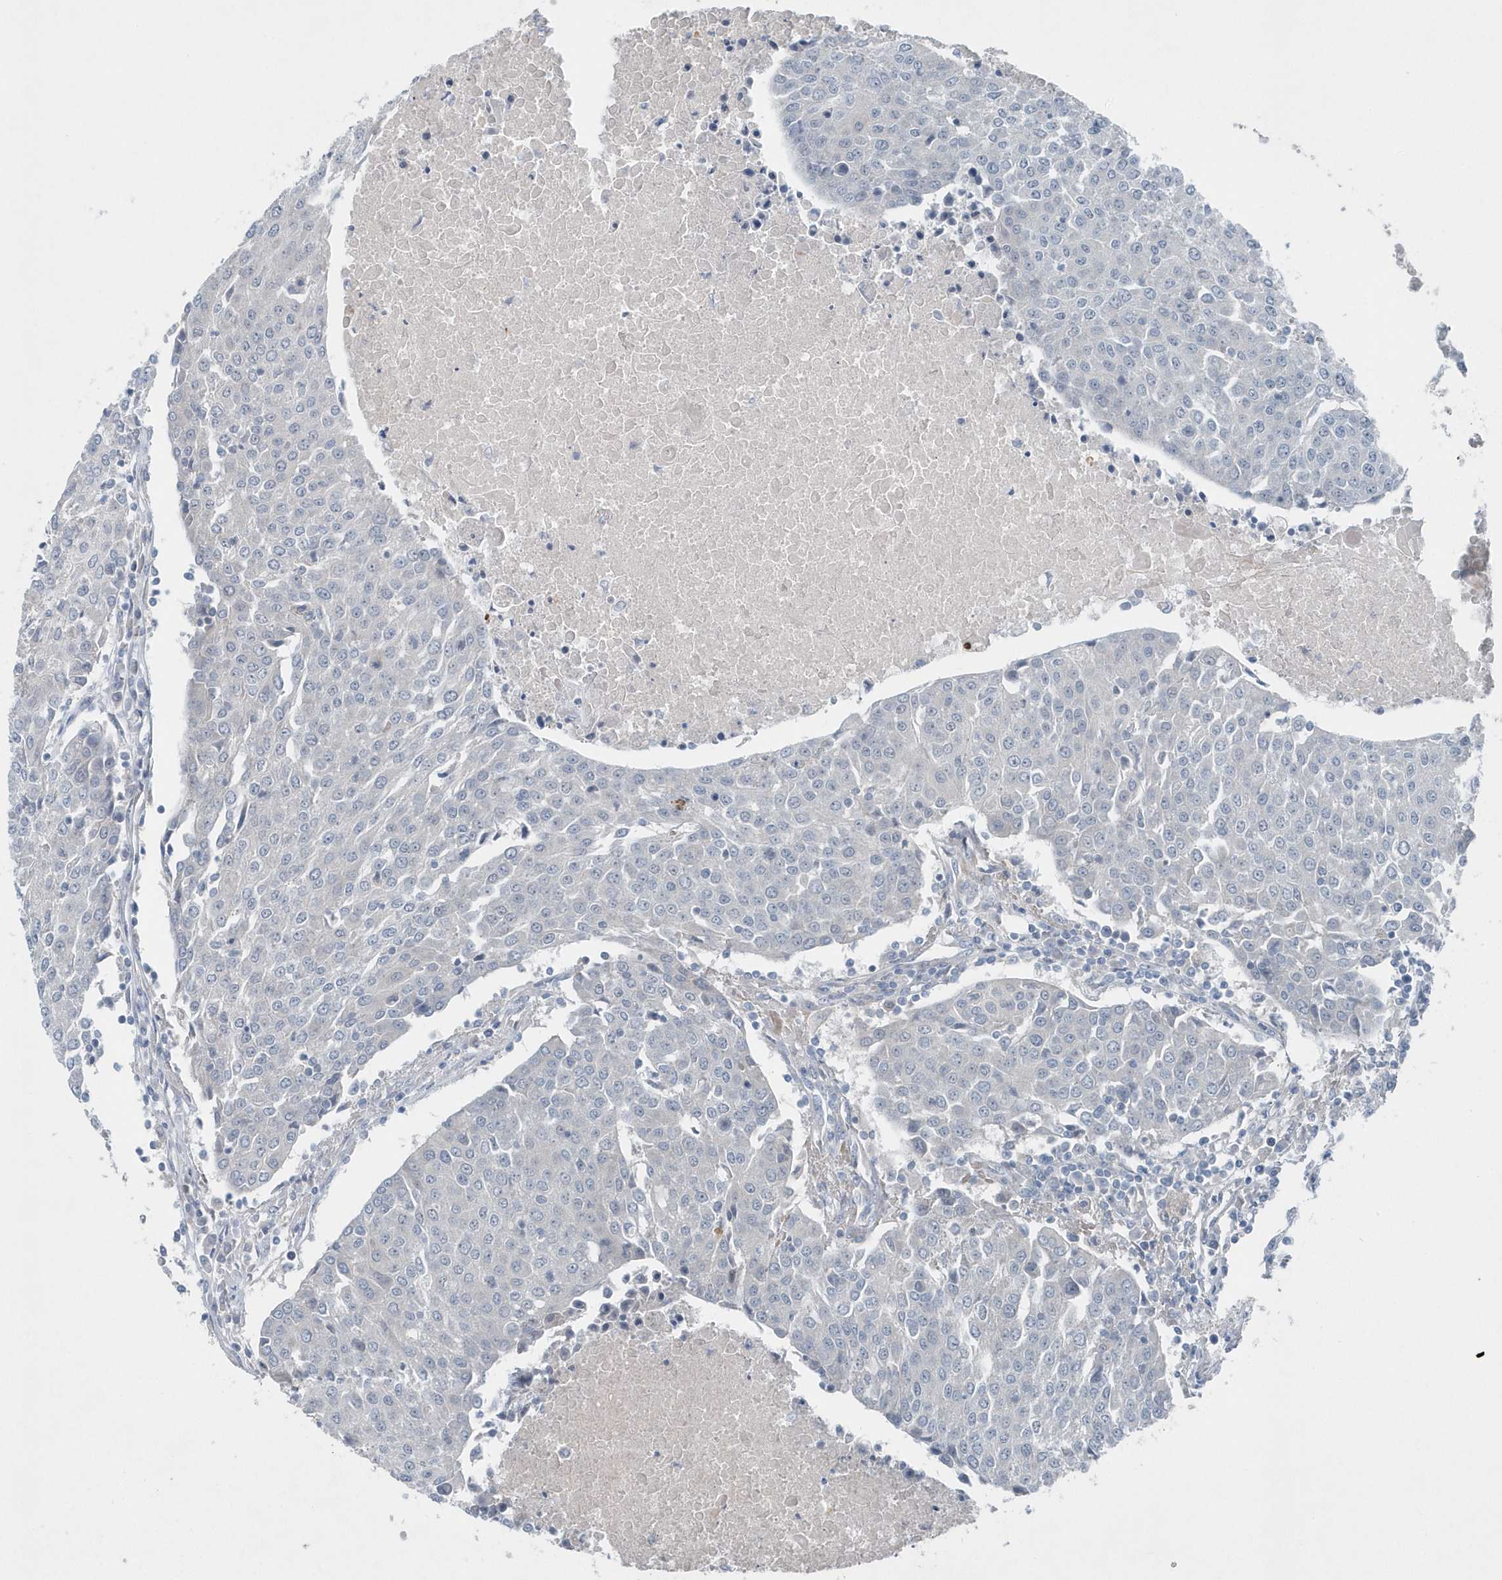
{"staining": {"intensity": "negative", "quantity": "none", "location": "none"}, "tissue": "urothelial cancer", "cell_type": "Tumor cells", "image_type": "cancer", "snomed": [{"axis": "morphology", "description": "Urothelial carcinoma, High grade"}, {"axis": "topography", "description": "Urinary bladder"}], "caption": "Tumor cells show no significant protein expression in high-grade urothelial carcinoma.", "gene": "MCC", "patient": {"sex": "female", "age": 85}}